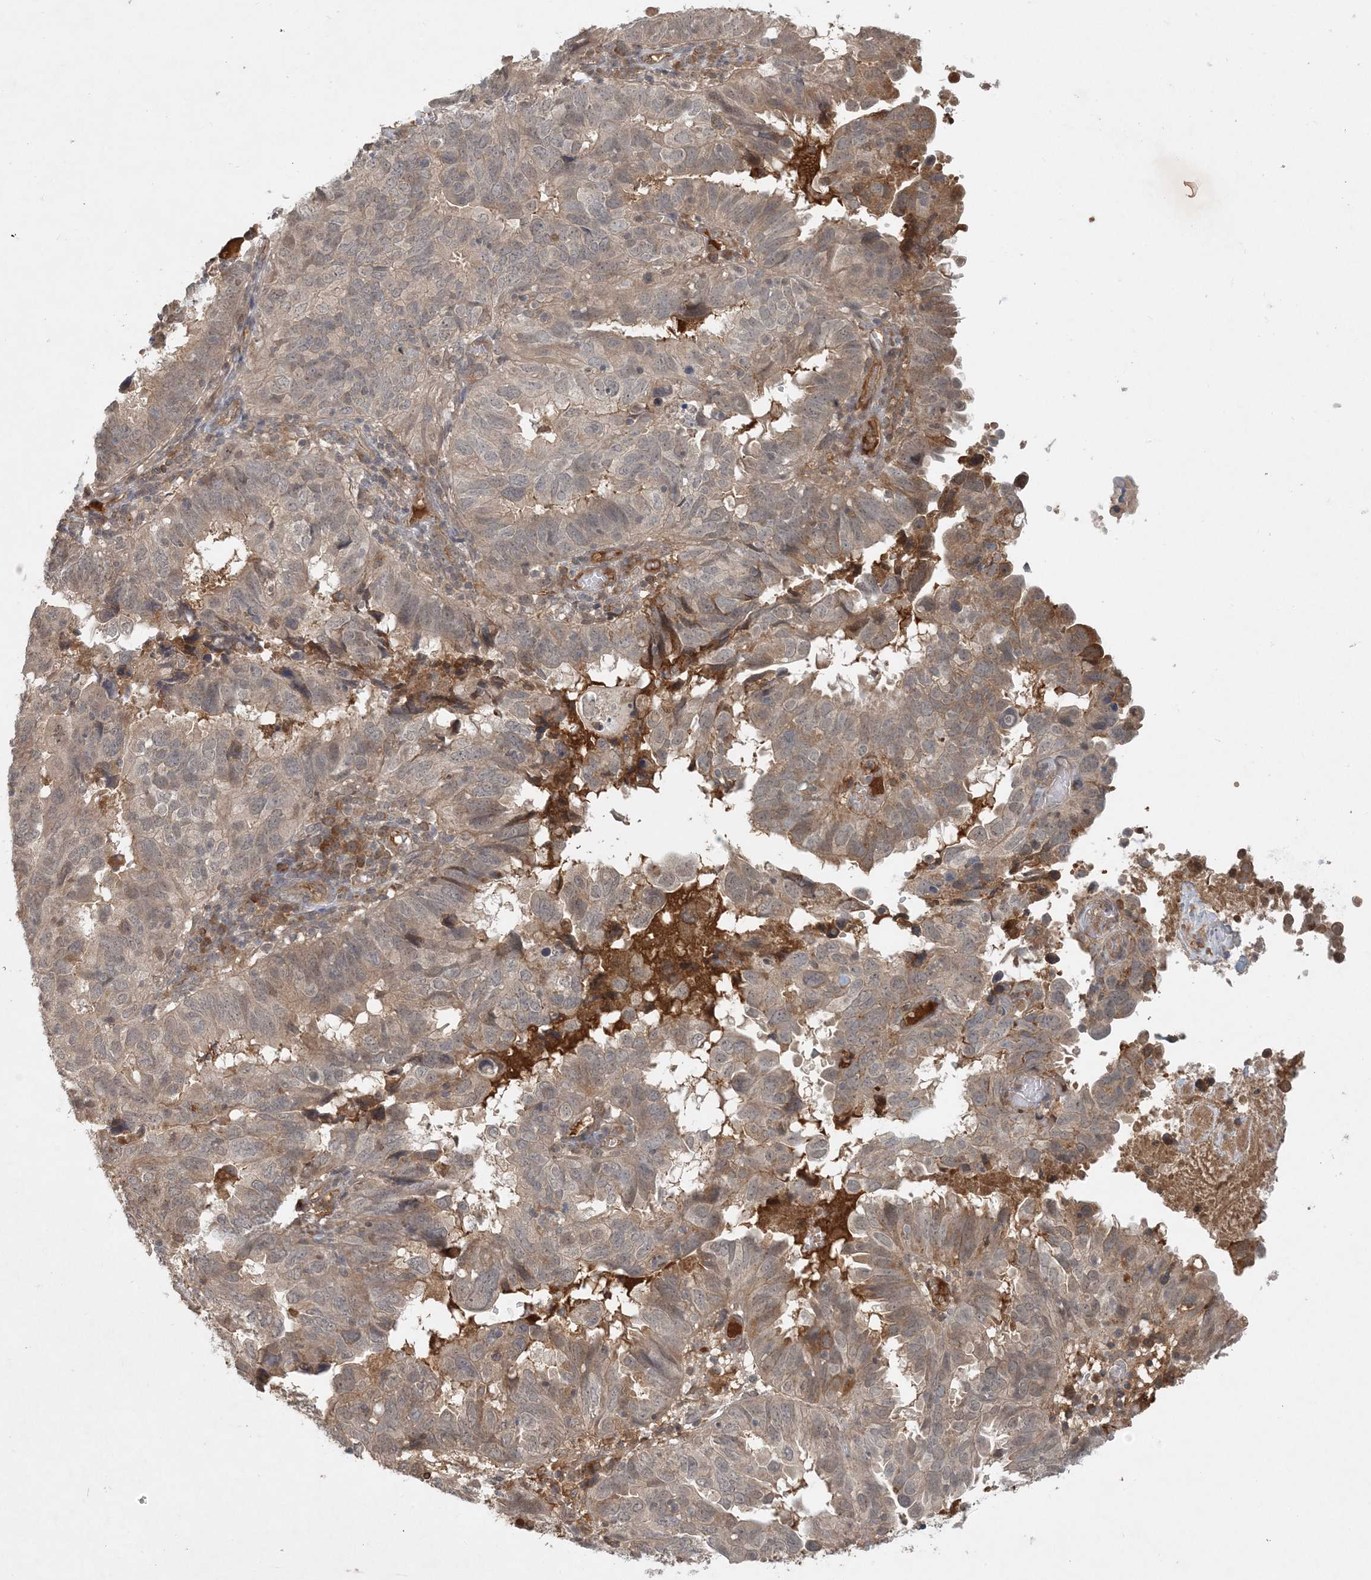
{"staining": {"intensity": "moderate", "quantity": "<25%", "location": "cytoplasmic/membranous"}, "tissue": "endometrial cancer", "cell_type": "Tumor cells", "image_type": "cancer", "snomed": [{"axis": "morphology", "description": "Adenocarcinoma, NOS"}, {"axis": "topography", "description": "Uterus"}], "caption": "Protein analysis of endometrial adenocarcinoma tissue reveals moderate cytoplasmic/membranous staining in approximately <25% of tumor cells.", "gene": "ZCCHC4", "patient": {"sex": "female", "age": 77}}